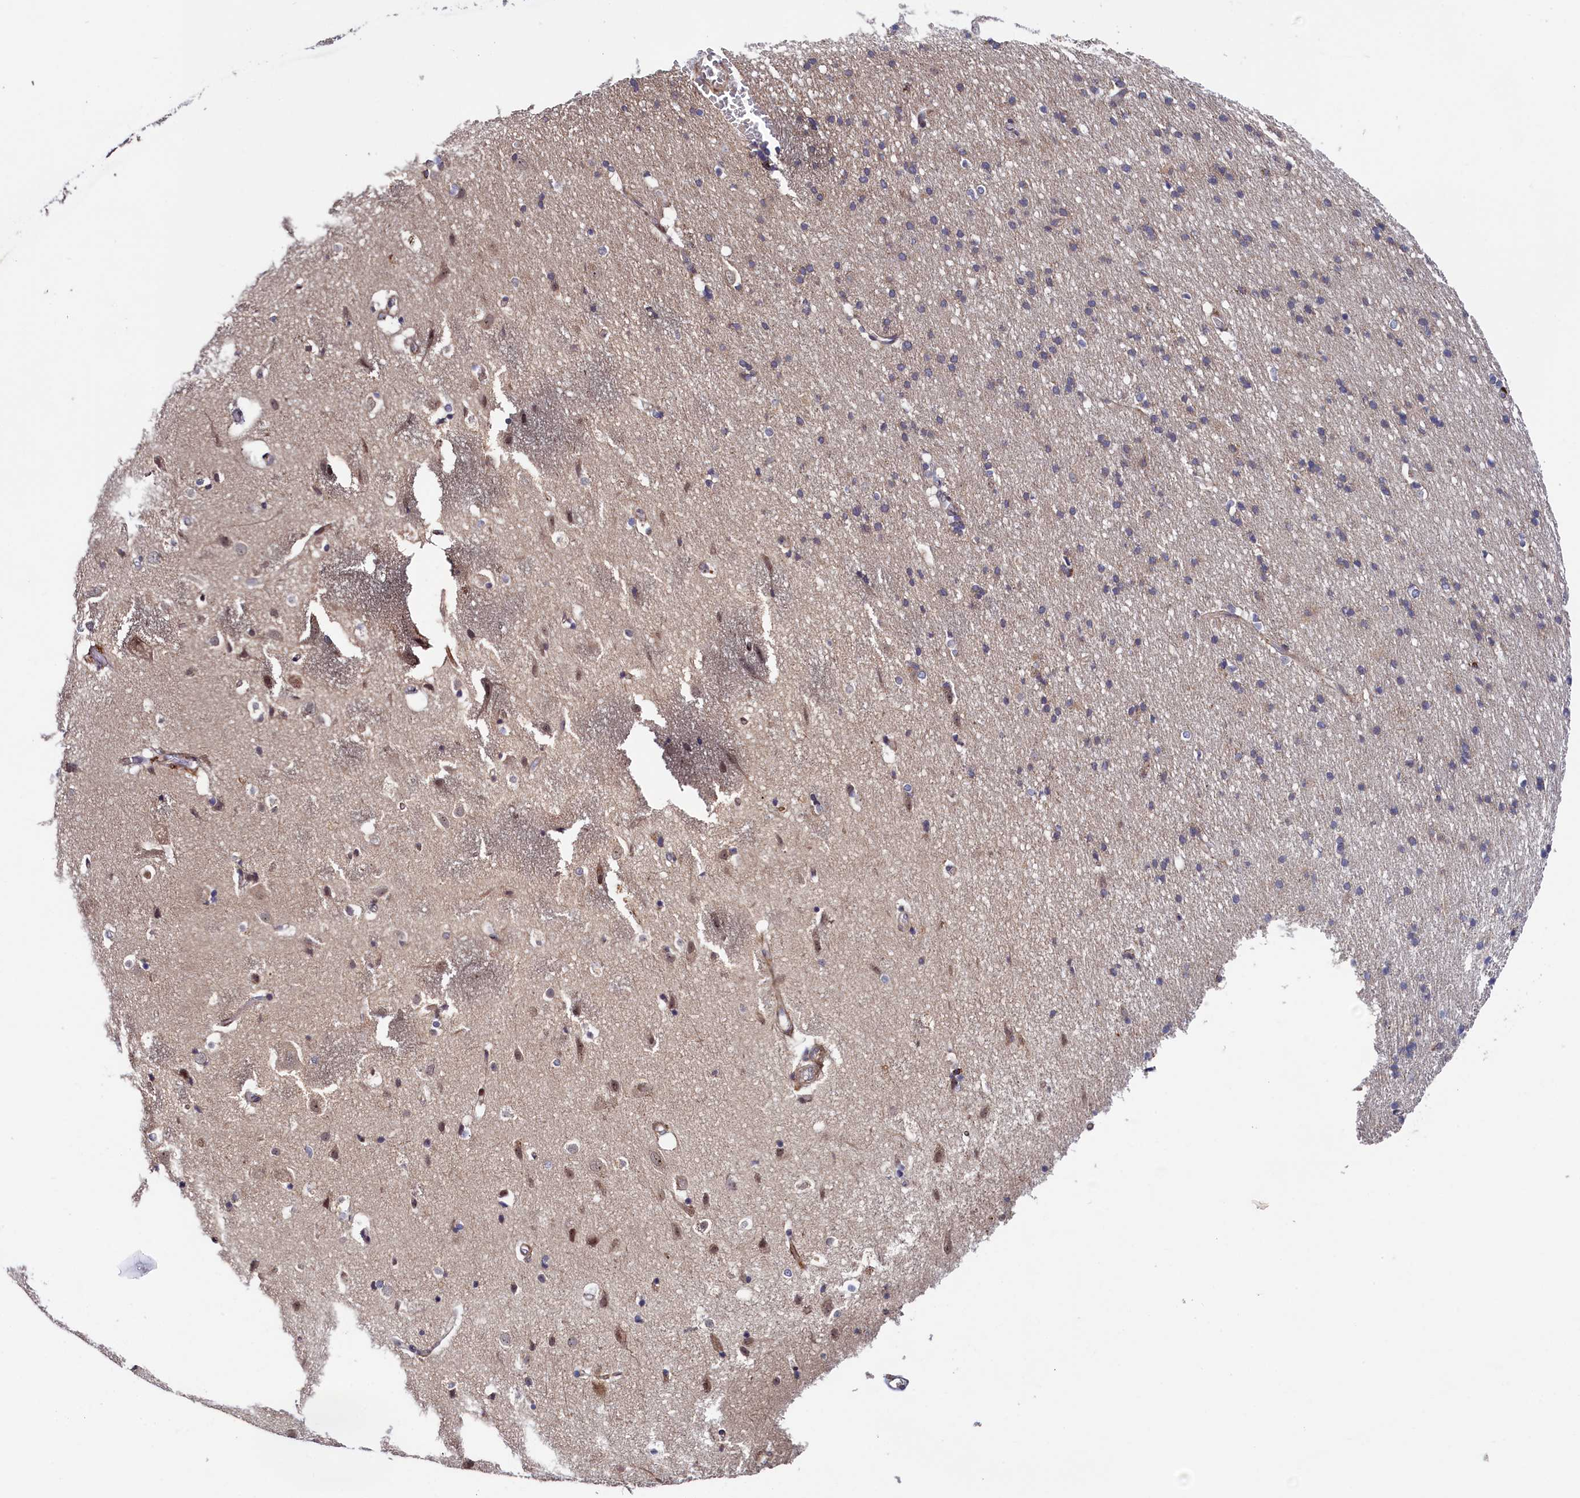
{"staining": {"intensity": "weak", "quantity": ">75%", "location": "cytoplasmic/membranous"}, "tissue": "cerebral cortex", "cell_type": "Endothelial cells", "image_type": "normal", "snomed": [{"axis": "morphology", "description": "Normal tissue, NOS"}, {"axis": "topography", "description": "Cerebral cortex"}], "caption": "Endothelial cells show low levels of weak cytoplasmic/membranous positivity in about >75% of cells in unremarkable human cerebral cortex.", "gene": "PIK3C3", "patient": {"sex": "male", "age": 54}}